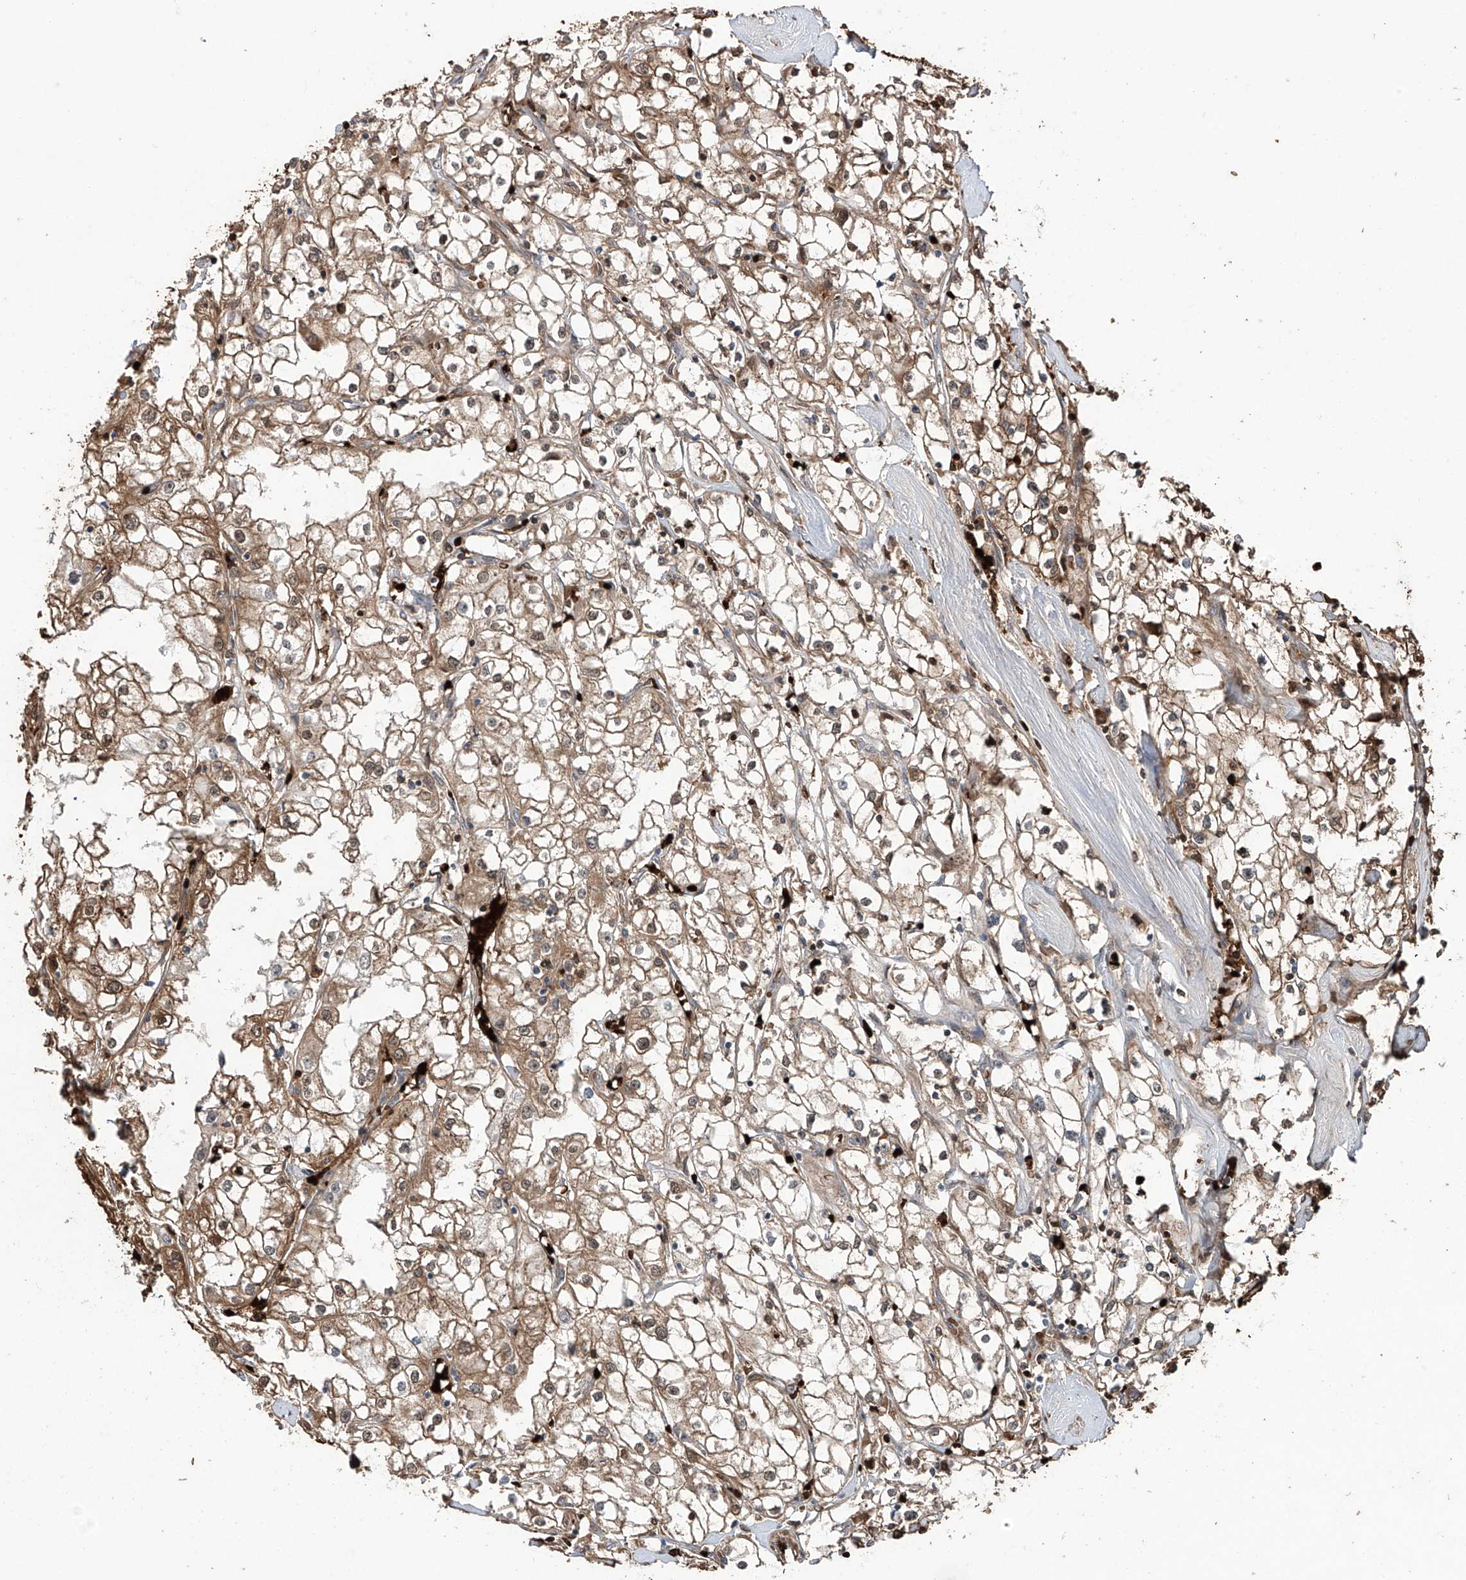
{"staining": {"intensity": "moderate", "quantity": ">75%", "location": "cytoplasmic/membranous"}, "tissue": "renal cancer", "cell_type": "Tumor cells", "image_type": "cancer", "snomed": [{"axis": "morphology", "description": "Adenocarcinoma, NOS"}, {"axis": "topography", "description": "Kidney"}], "caption": "Adenocarcinoma (renal) tissue exhibits moderate cytoplasmic/membranous positivity in approximately >75% of tumor cells The staining was performed using DAB, with brown indicating positive protein expression. Nuclei are stained blue with hematoxylin.", "gene": "ZDHHC9", "patient": {"sex": "male", "age": 56}}